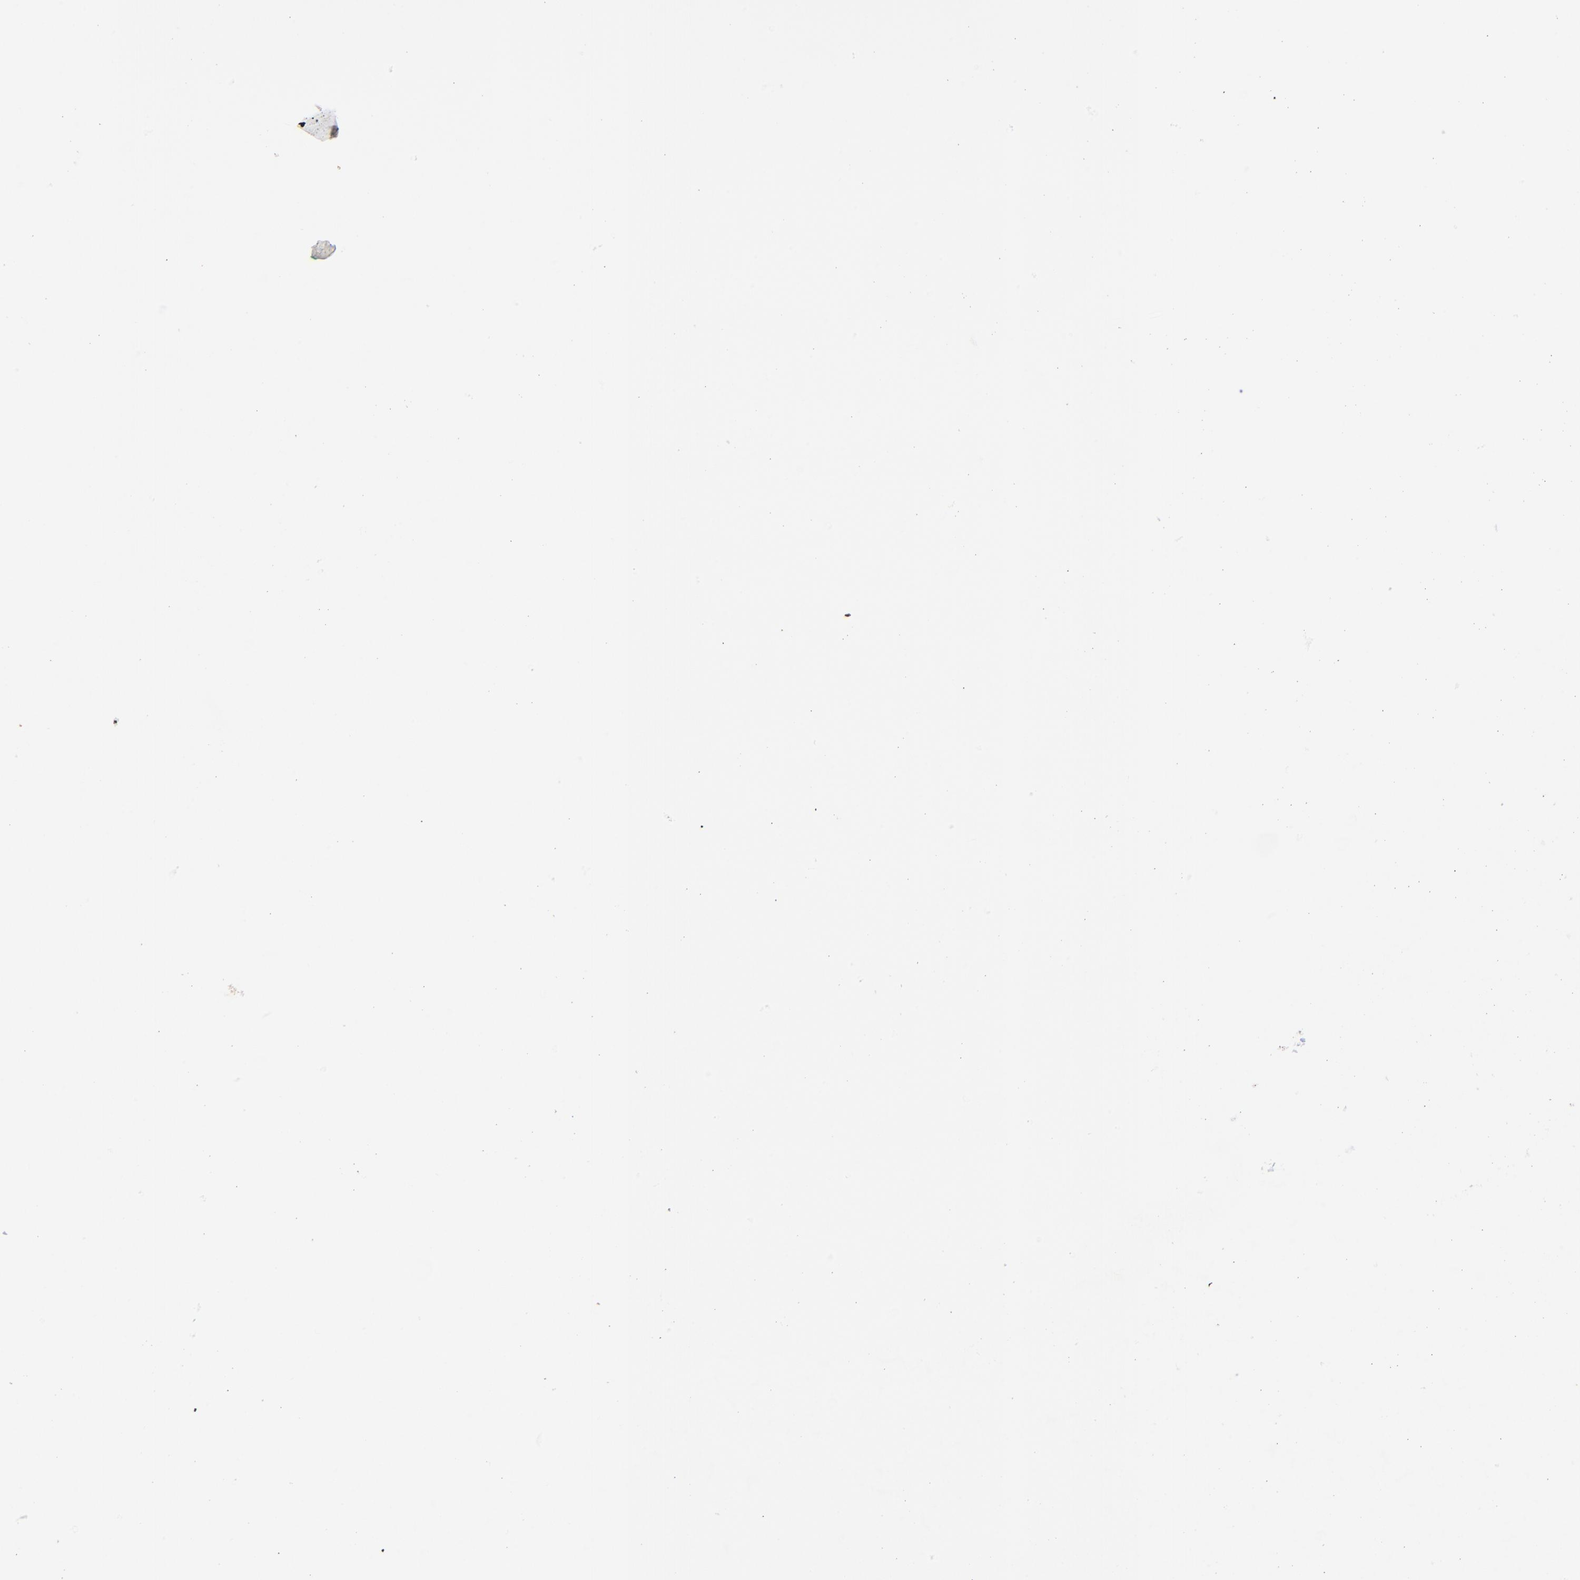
{"staining": {"intensity": "negative", "quantity": "none", "location": "none"}, "tissue": "lymphoma", "cell_type": "Tumor cells", "image_type": "cancer", "snomed": [{"axis": "morphology", "description": "Malignant lymphoma, non-Hodgkin's type, Low grade"}, {"axis": "topography", "description": "Lymph node"}], "caption": "The histopathology image shows no staining of tumor cells in lymphoma.", "gene": "HORMAD2", "patient": {"sex": "female", "age": 76}}